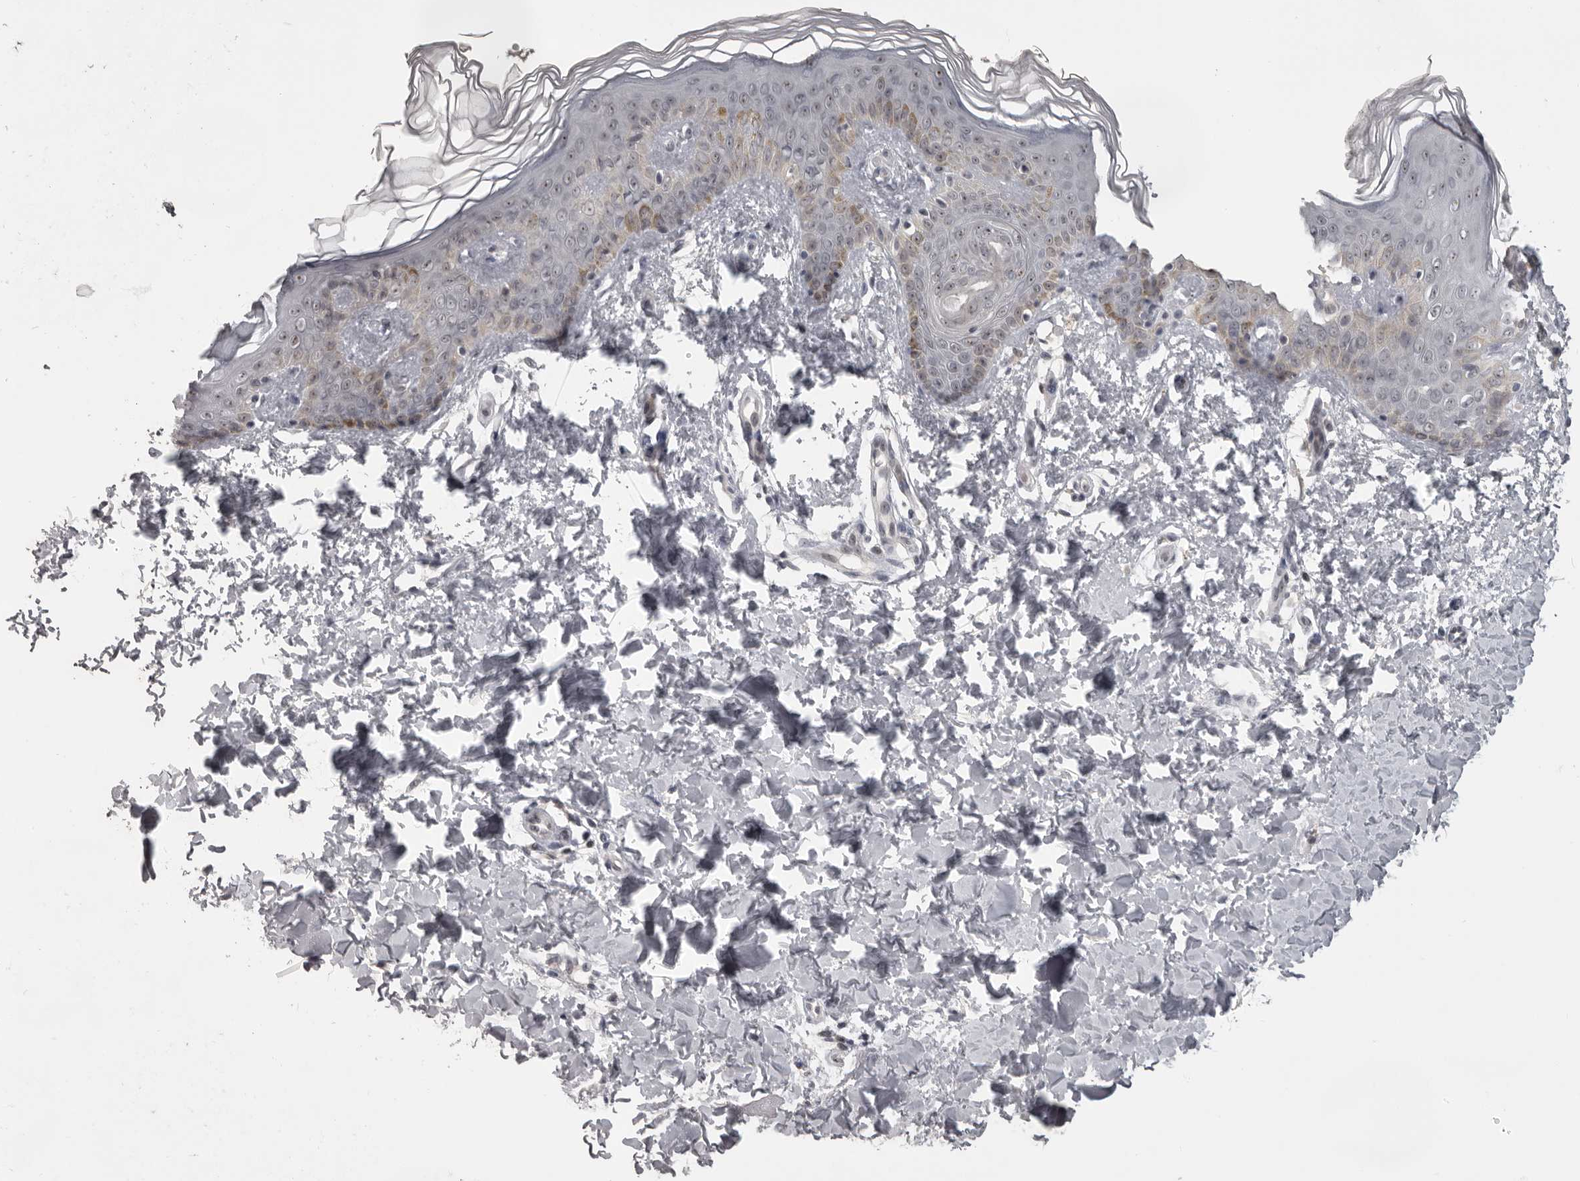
{"staining": {"intensity": "negative", "quantity": "none", "location": "none"}, "tissue": "skin", "cell_type": "Fibroblasts", "image_type": "normal", "snomed": [{"axis": "morphology", "description": "Normal tissue, NOS"}, {"axis": "morphology", "description": "Neoplasm, benign, NOS"}, {"axis": "topography", "description": "Skin"}, {"axis": "topography", "description": "Soft tissue"}], "caption": "Immunohistochemistry (IHC) micrograph of normal skin: human skin stained with DAB (3,3'-diaminobenzidine) shows no significant protein staining in fibroblasts.", "gene": "MRTO4", "patient": {"sex": "male", "age": 26}}